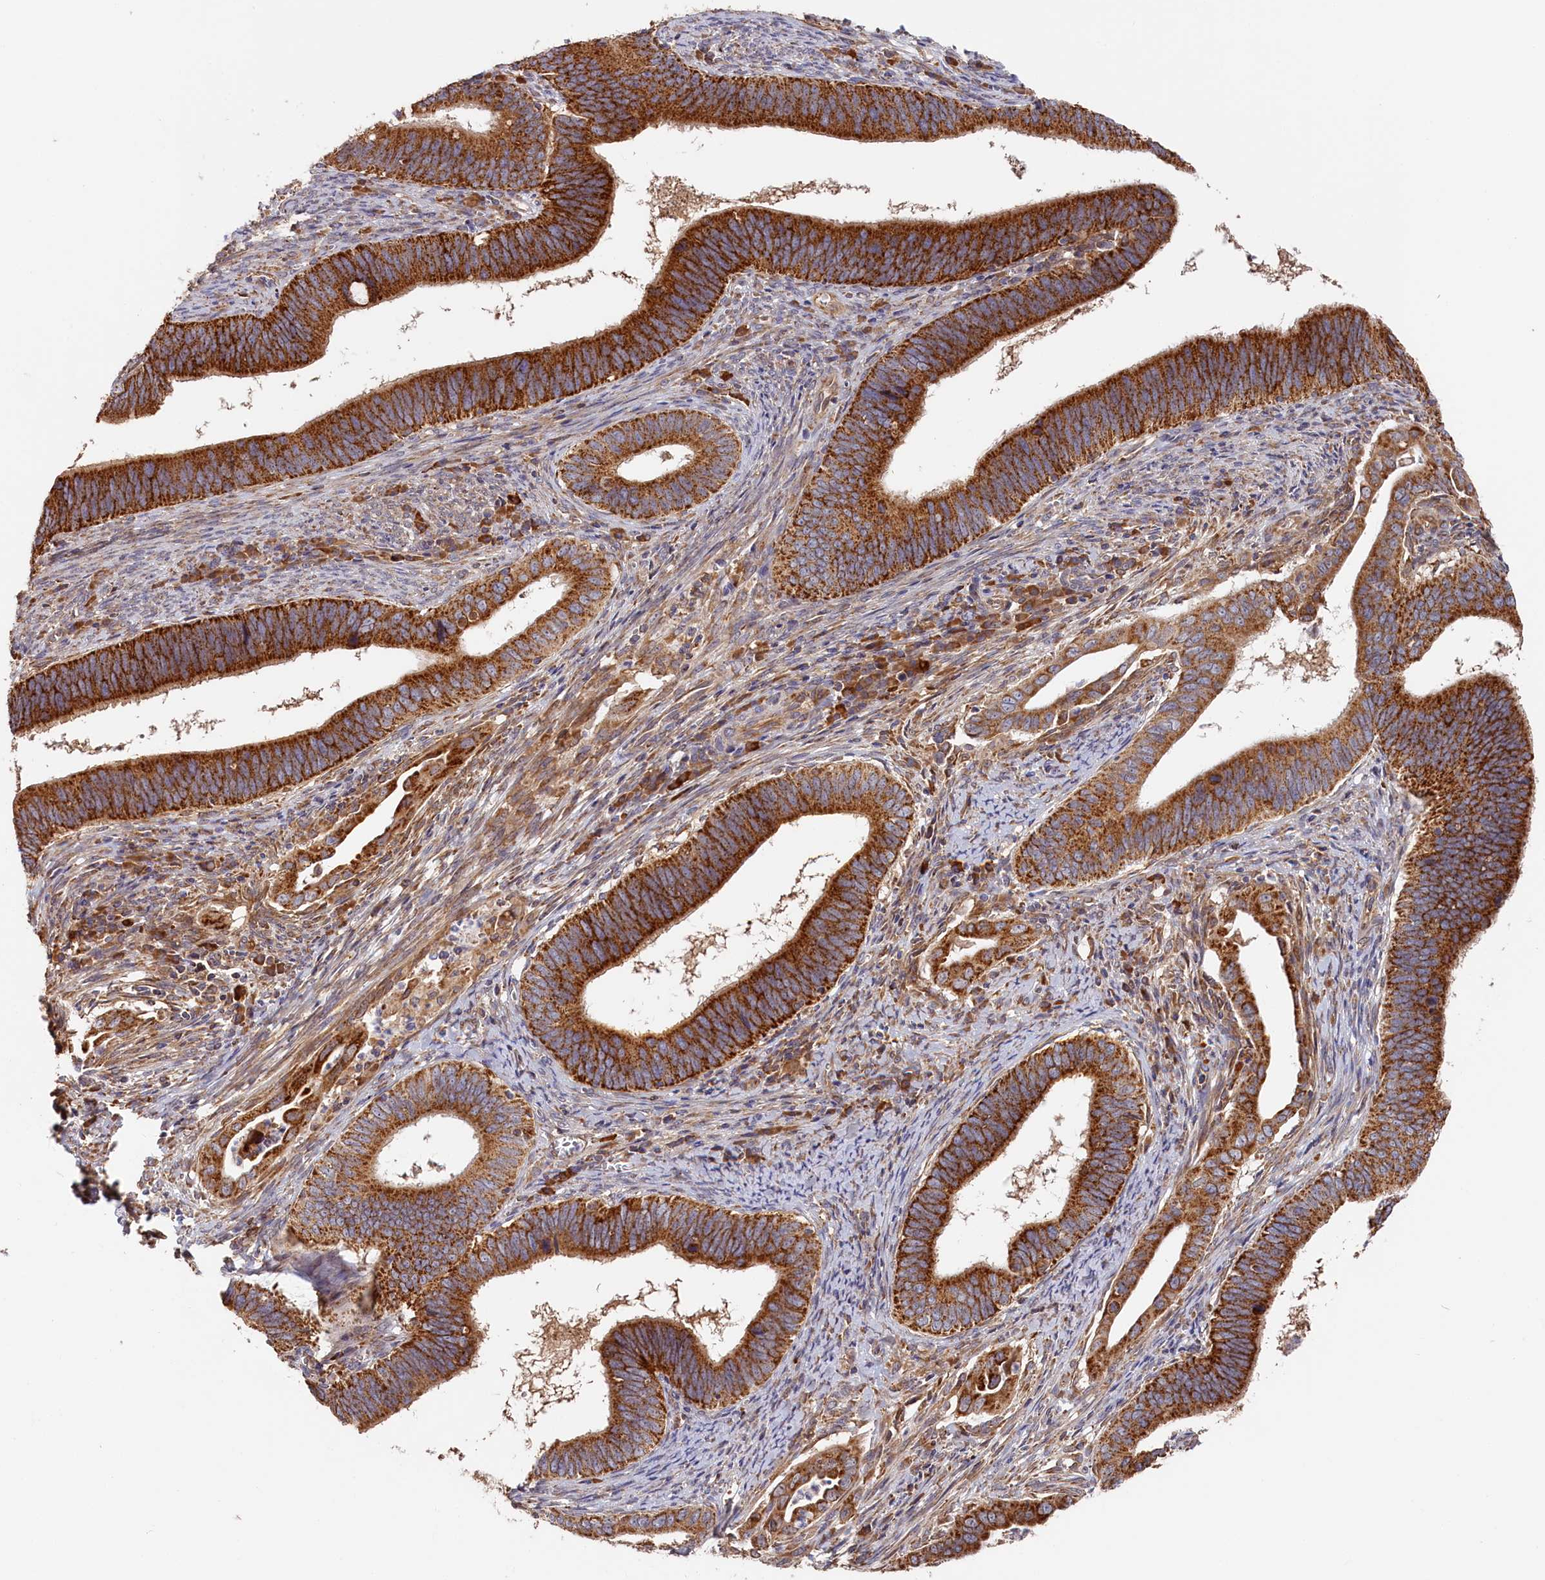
{"staining": {"intensity": "strong", "quantity": ">75%", "location": "cytoplasmic/membranous"}, "tissue": "cervical cancer", "cell_type": "Tumor cells", "image_type": "cancer", "snomed": [{"axis": "morphology", "description": "Adenocarcinoma, NOS"}, {"axis": "topography", "description": "Cervix"}], "caption": "IHC histopathology image of neoplastic tissue: human adenocarcinoma (cervical) stained using IHC displays high levels of strong protein expression localized specifically in the cytoplasmic/membranous of tumor cells, appearing as a cytoplasmic/membranous brown color.", "gene": "CEP44", "patient": {"sex": "female", "age": 42}}